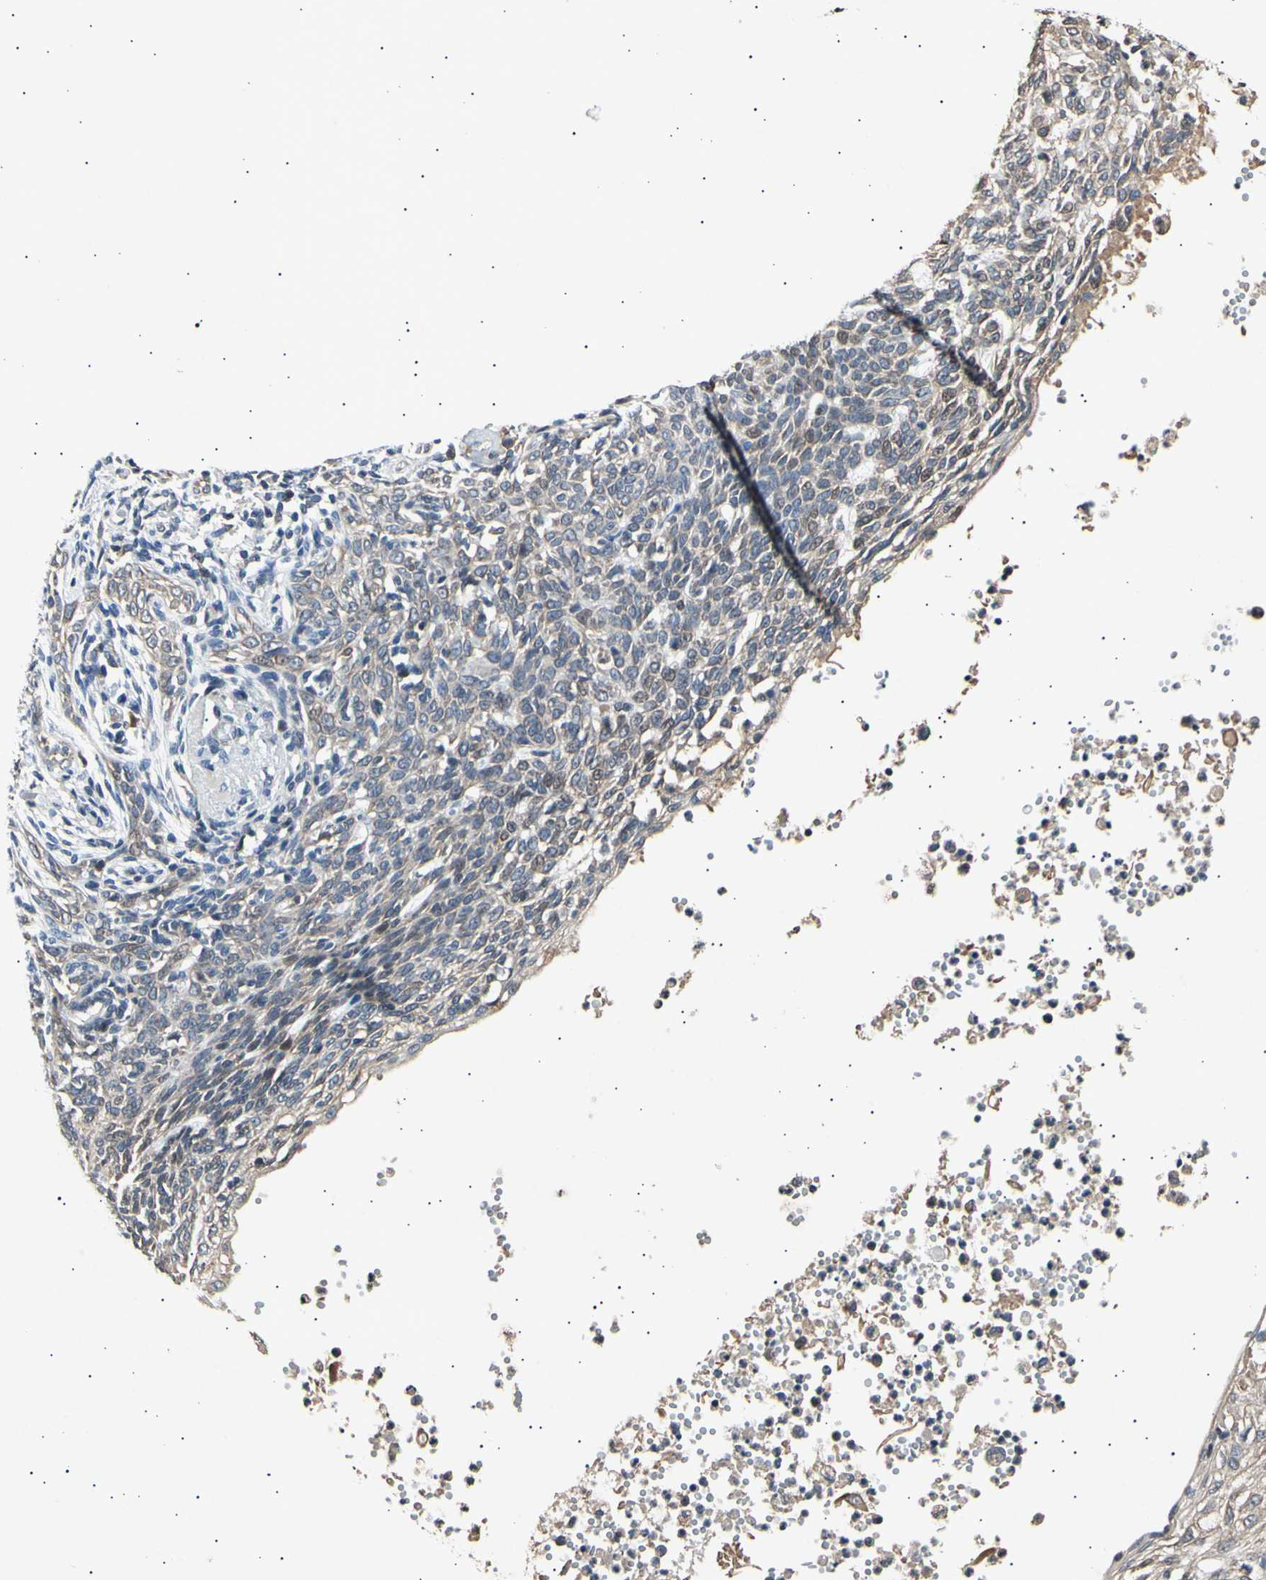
{"staining": {"intensity": "weak", "quantity": "25%-75%", "location": "cytoplasmic/membranous"}, "tissue": "skin cancer", "cell_type": "Tumor cells", "image_type": "cancer", "snomed": [{"axis": "morphology", "description": "Normal tissue, NOS"}, {"axis": "morphology", "description": "Basal cell carcinoma"}, {"axis": "topography", "description": "Skin"}], "caption": "Weak cytoplasmic/membranous expression for a protein is identified in about 25%-75% of tumor cells of basal cell carcinoma (skin) using IHC.", "gene": "ADCY3", "patient": {"sex": "male", "age": 87}}